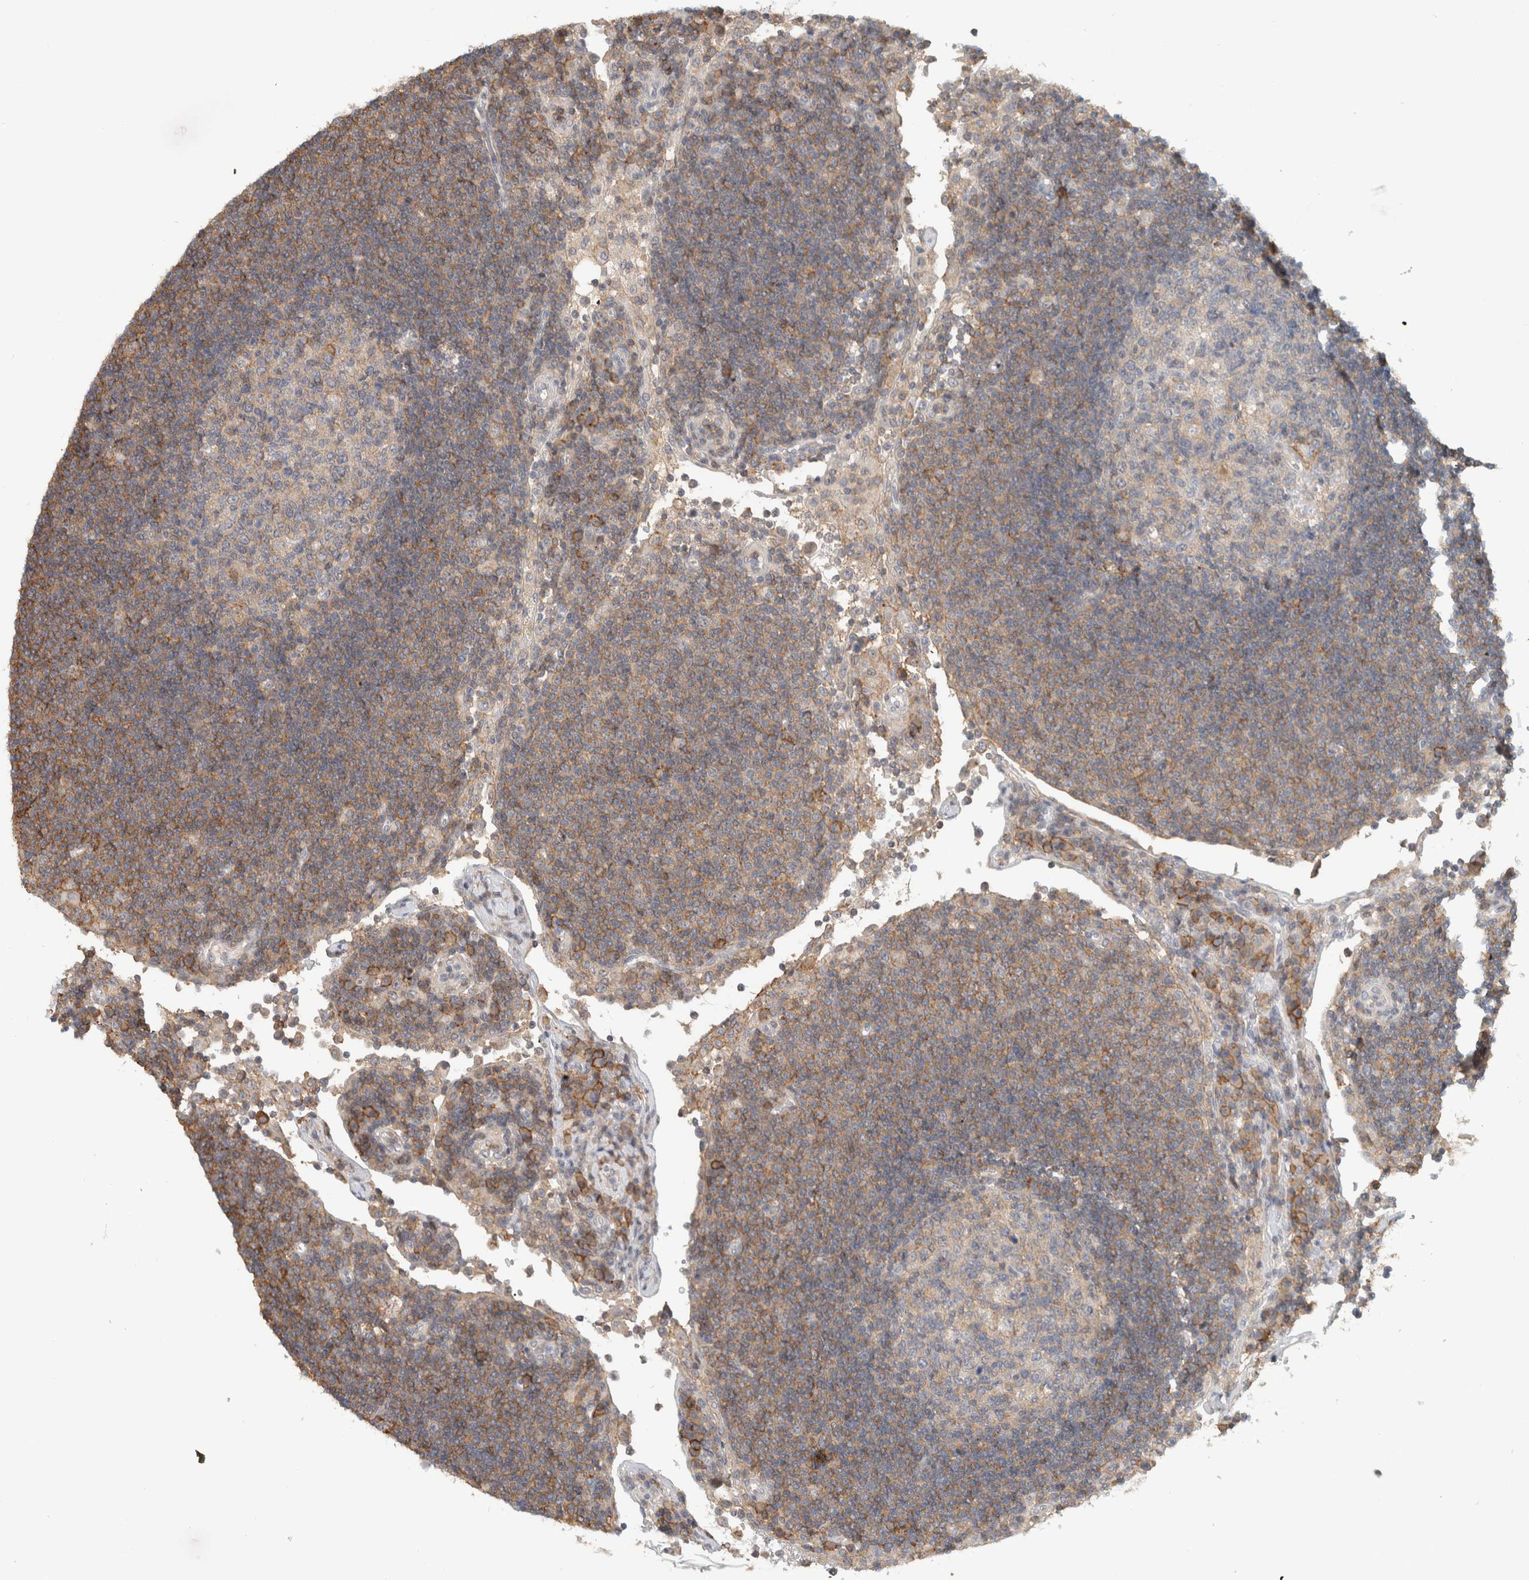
{"staining": {"intensity": "weak", "quantity": "<25%", "location": "cytoplasmic/membranous"}, "tissue": "lymph node", "cell_type": "Germinal center cells", "image_type": "normal", "snomed": [{"axis": "morphology", "description": "Normal tissue, NOS"}, {"axis": "topography", "description": "Lymph node"}], "caption": "This is an IHC micrograph of unremarkable human lymph node. There is no staining in germinal center cells.", "gene": "ERCC6L2", "patient": {"sex": "female", "age": 53}}